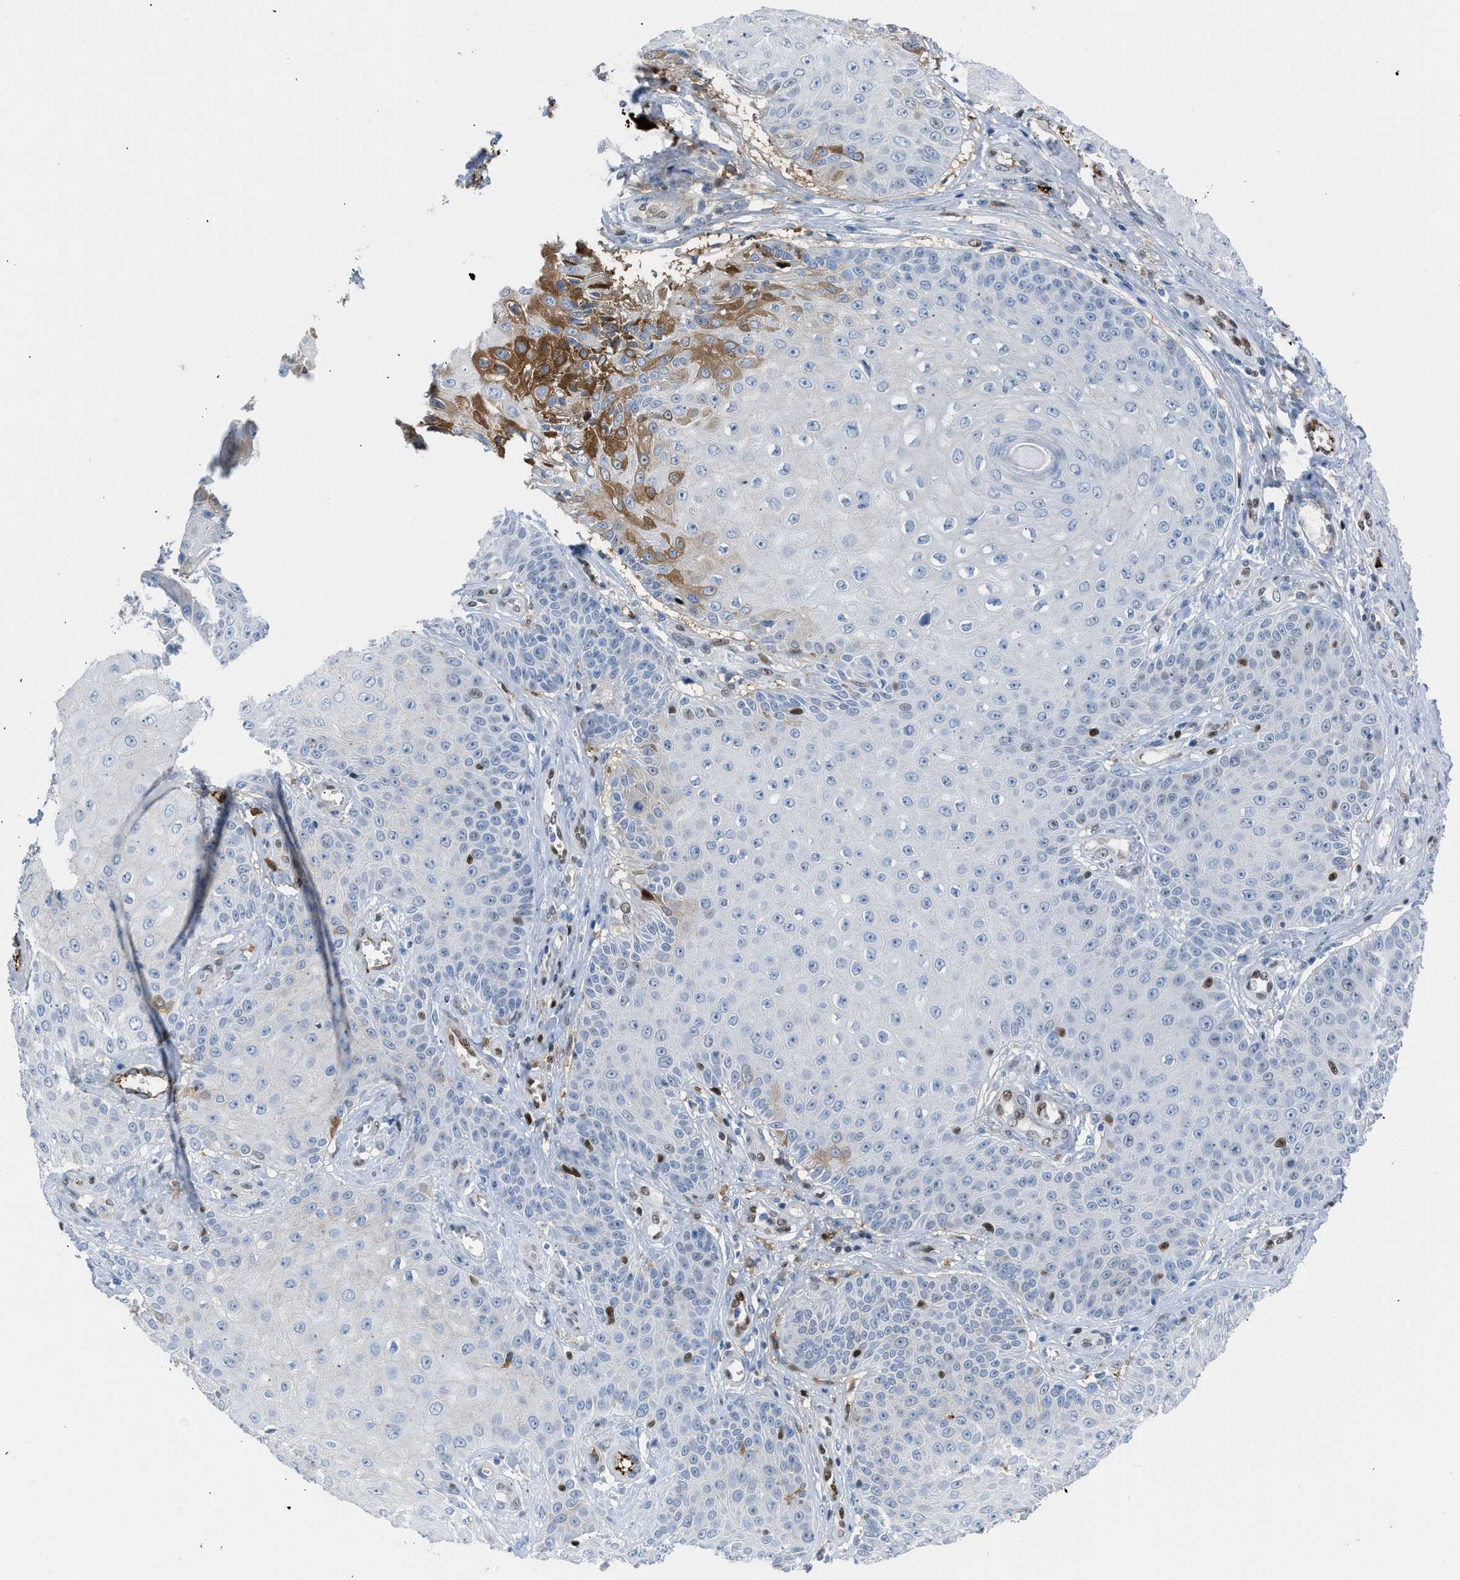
{"staining": {"intensity": "moderate", "quantity": "<25%", "location": "cytoplasmic/membranous"}, "tissue": "skin cancer", "cell_type": "Tumor cells", "image_type": "cancer", "snomed": [{"axis": "morphology", "description": "Squamous cell carcinoma, NOS"}, {"axis": "topography", "description": "Skin"}], "caption": "Approximately <25% of tumor cells in skin cancer show moderate cytoplasmic/membranous protein positivity as visualized by brown immunohistochemical staining.", "gene": "LEF1", "patient": {"sex": "male", "age": 74}}